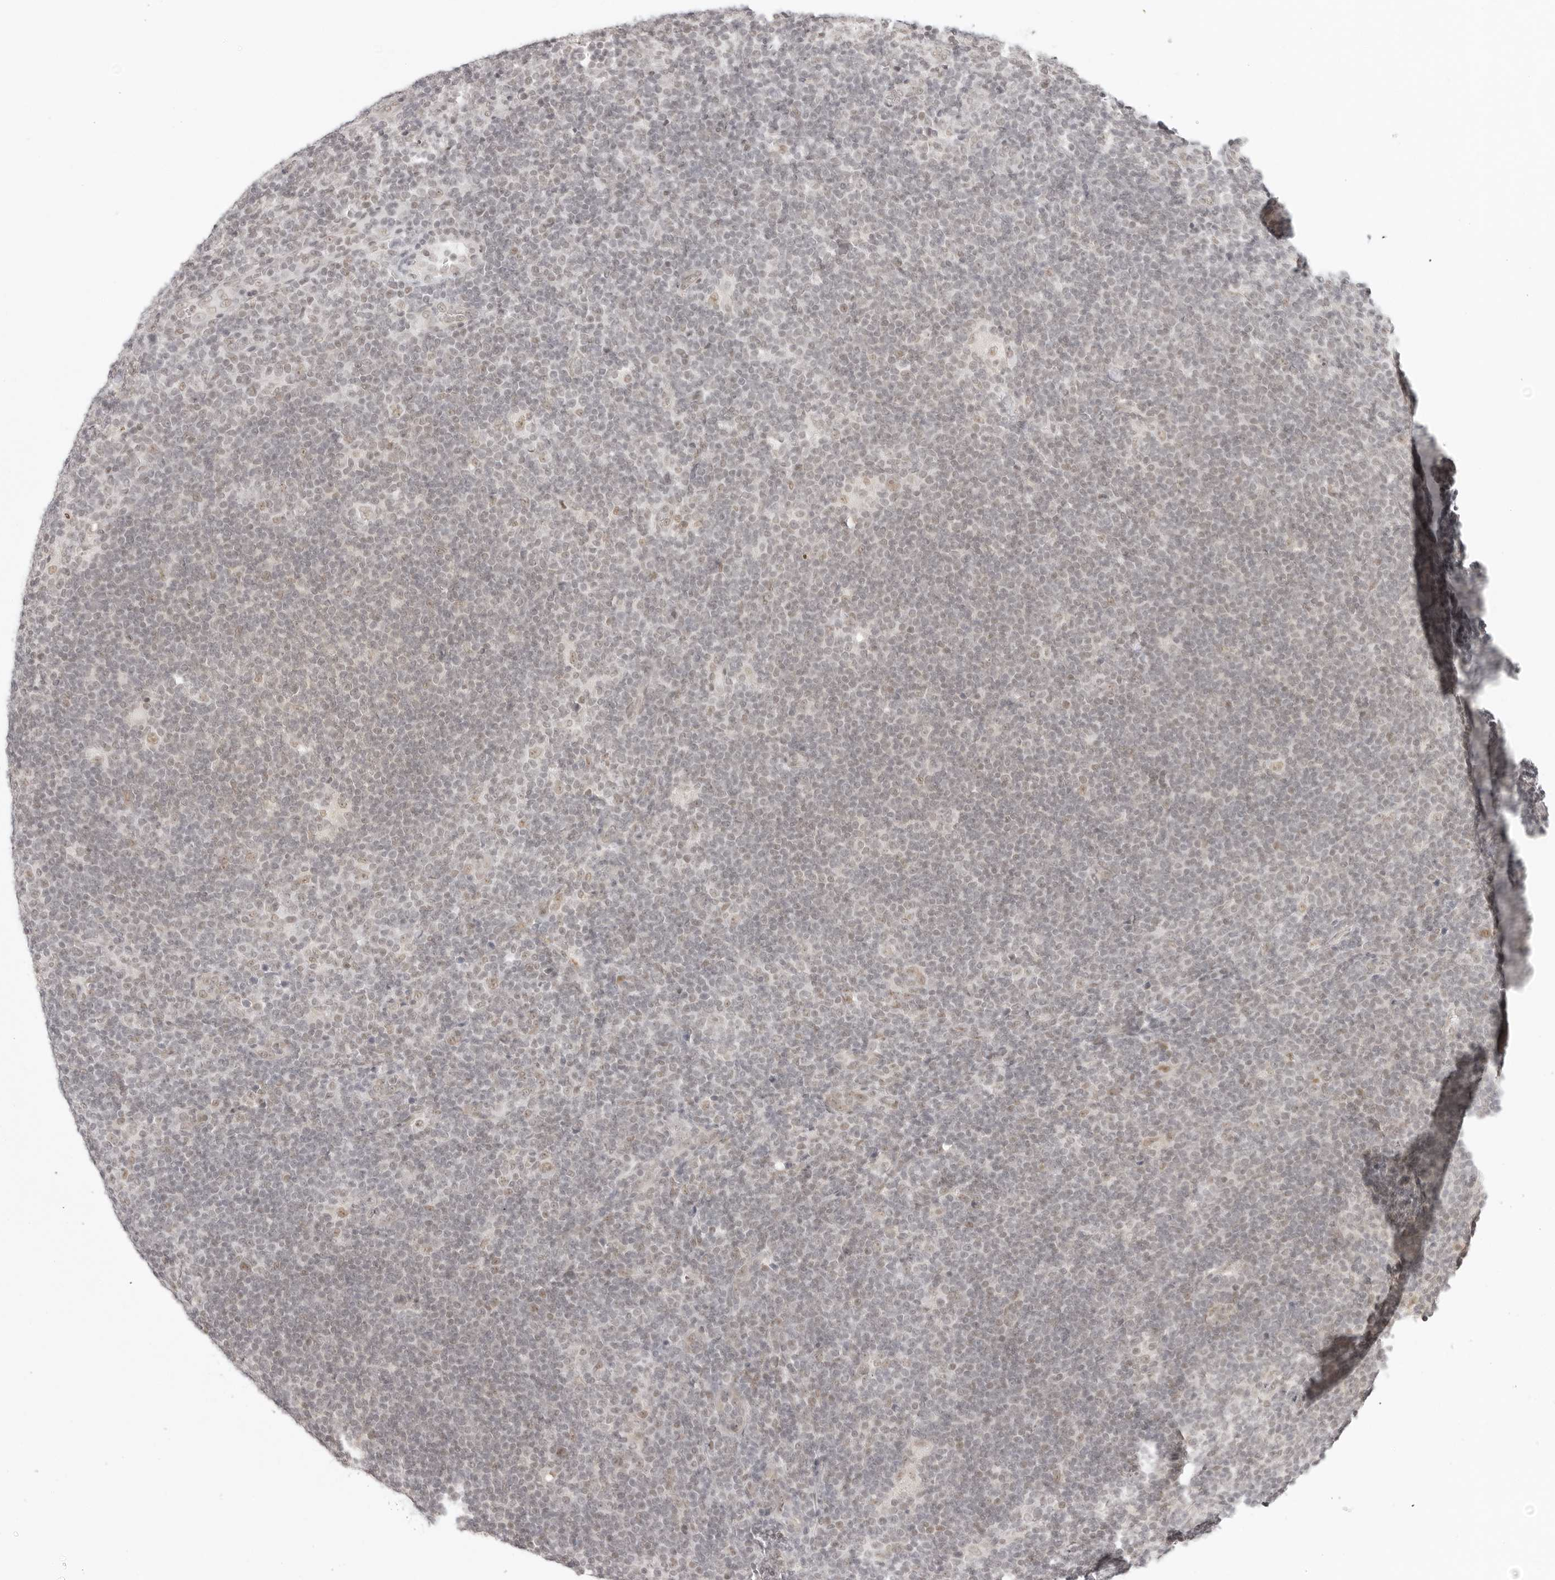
{"staining": {"intensity": "weak", "quantity": "25%-75%", "location": "nuclear"}, "tissue": "lymphoma", "cell_type": "Tumor cells", "image_type": "cancer", "snomed": [{"axis": "morphology", "description": "Hodgkin's disease, NOS"}, {"axis": "topography", "description": "Lymph node"}], "caption": "A brown stain labels weak nuclear expression of a protein in human lymphoma tumor cells.", "gene": "TCIM", "patient": {"sex": "female", "age": 57}}